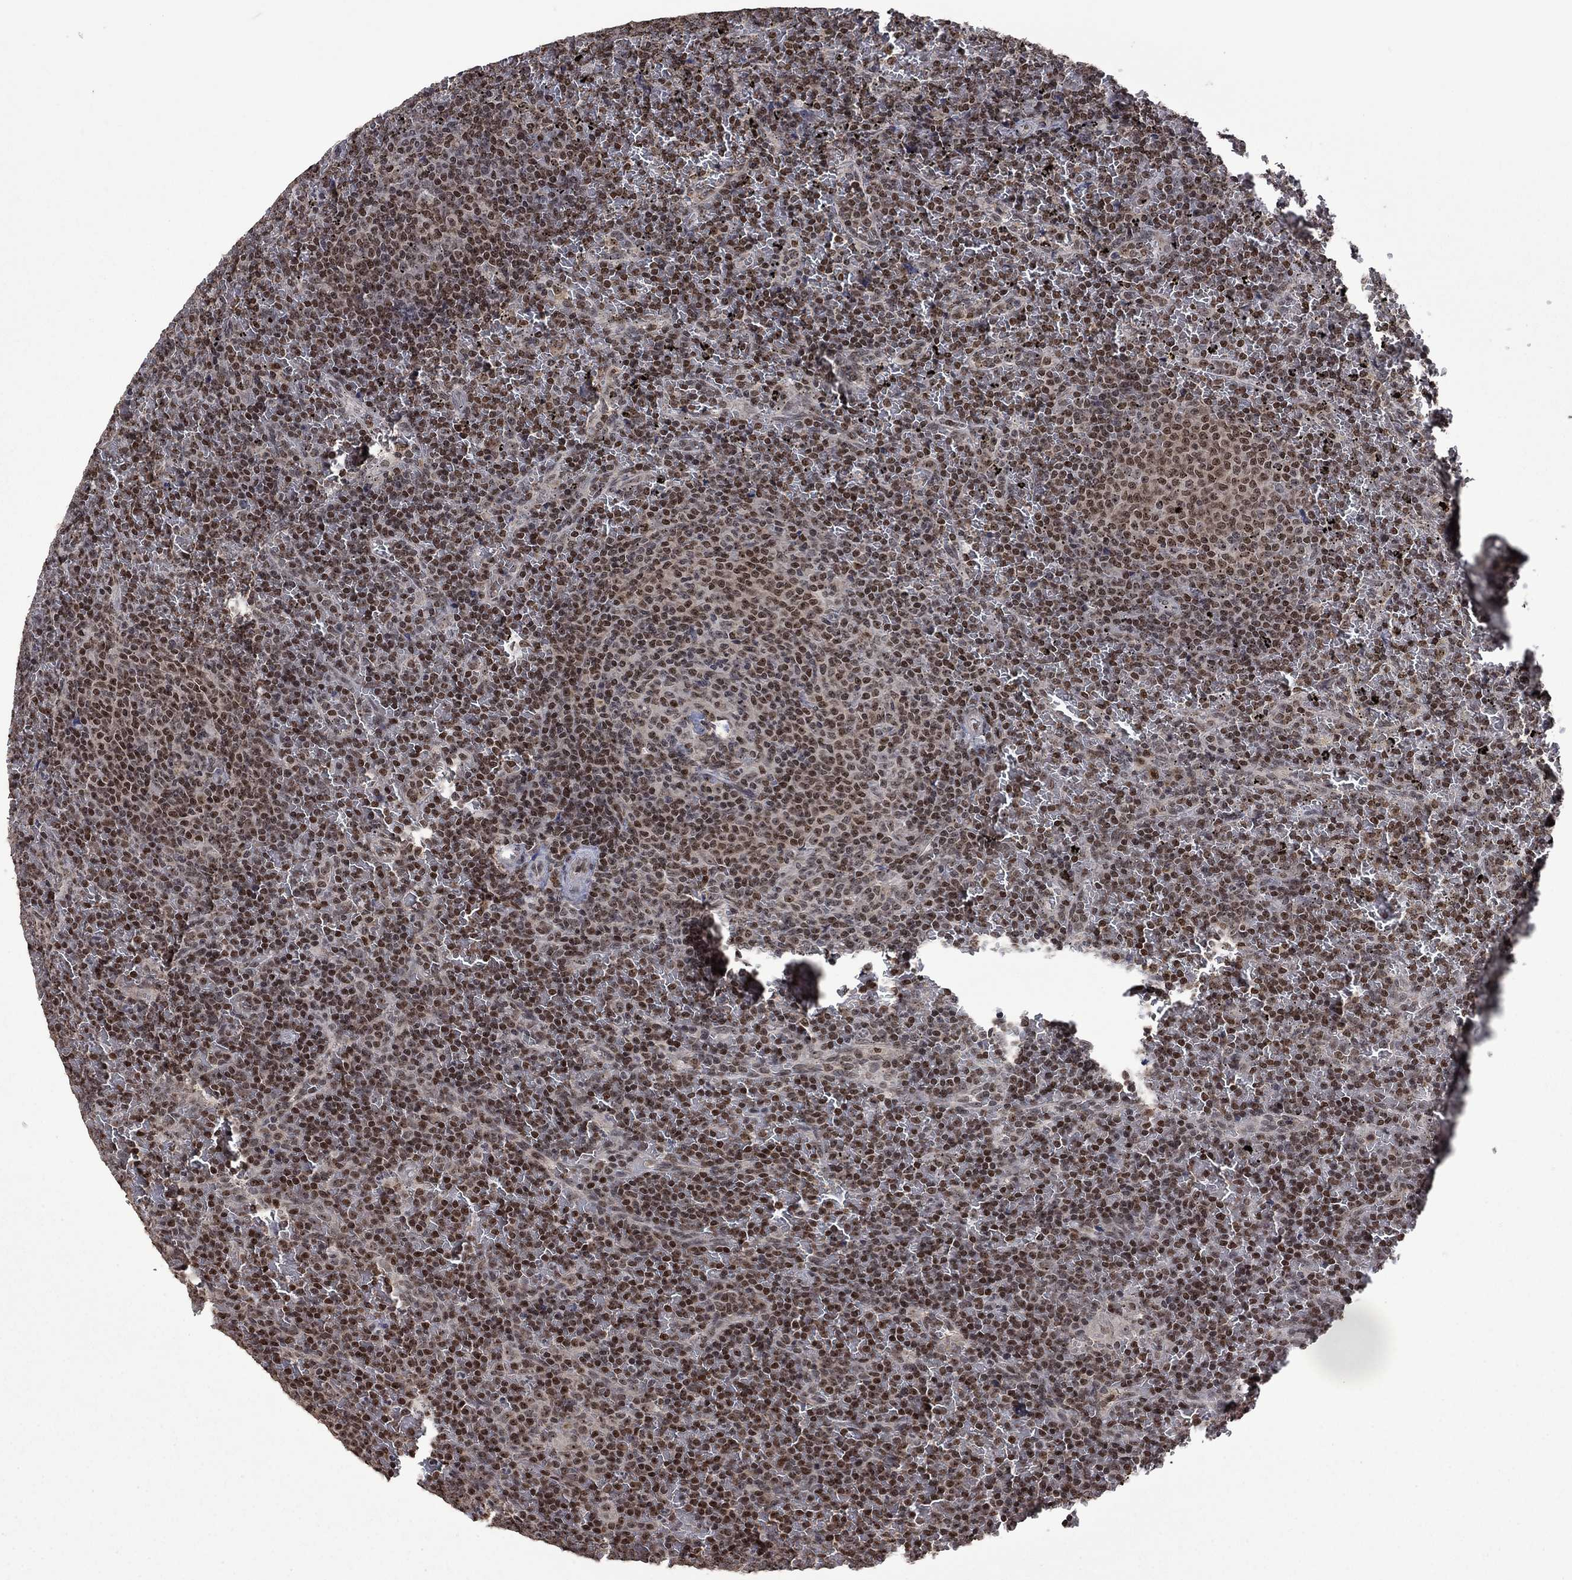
{"staining": {"intensity": "moderate", "quantity": ">75%", "location": "nuclear"}, "tissue": "lymphoma", "cell_type": "Tumor cells", "image_type": "cancer", "snomed": [{"axis": "morphology", "description": "Malignant lymphoma, non-Hodgkin's type, Low grade"}, {"axis": "topography", "description": "Spleen"}], "caption": "Lymphoma was stained to show a protein in brown. There is medium levels of moderate nuclear expression in about >75% of tumor cells.", "gene": "FBL", "patient": {"sex": "female", "age": 77}}